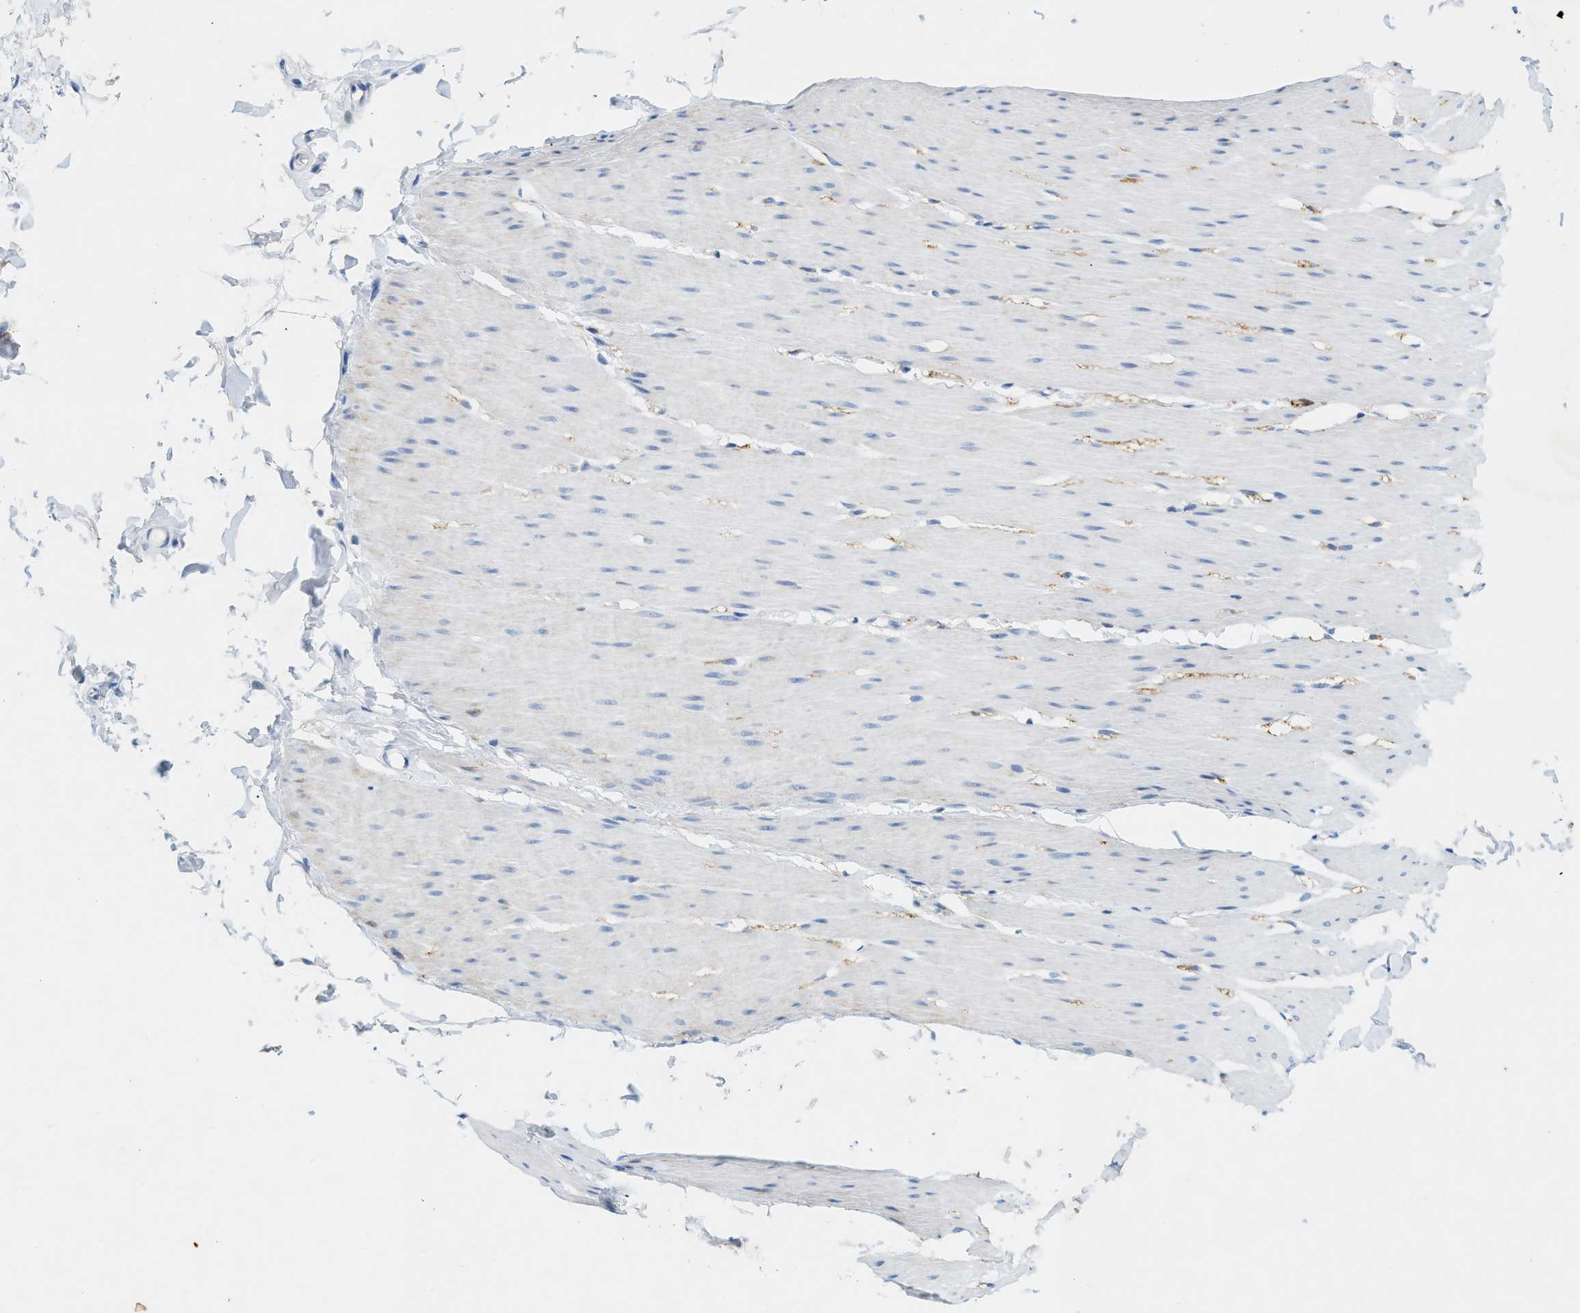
{"staining": {"intensity": "negative", "quantity": "none", "location": "none"}, "tissue": "smooth muscle", "cell_type": "Smooth muscle cells", "image_type": "normal", "snomed": [{"axis": "morphology", "description": "Normal tissue, NOS"}, {"axis": "topography", "description": "Smooth muscle"}, {"axis": "topography", "description": "Colon"}], "caption": "DAB immunohistochemical staining of normal human smooth muscle exhibits no significant staining in smooth muscle cells. (Brightfield microscopy of DAB (3,3'-diaminobenzidine) IHC at high magnification).", "gene": "ZDHHC13", "patient": {"sex": "male", "age": 67}}